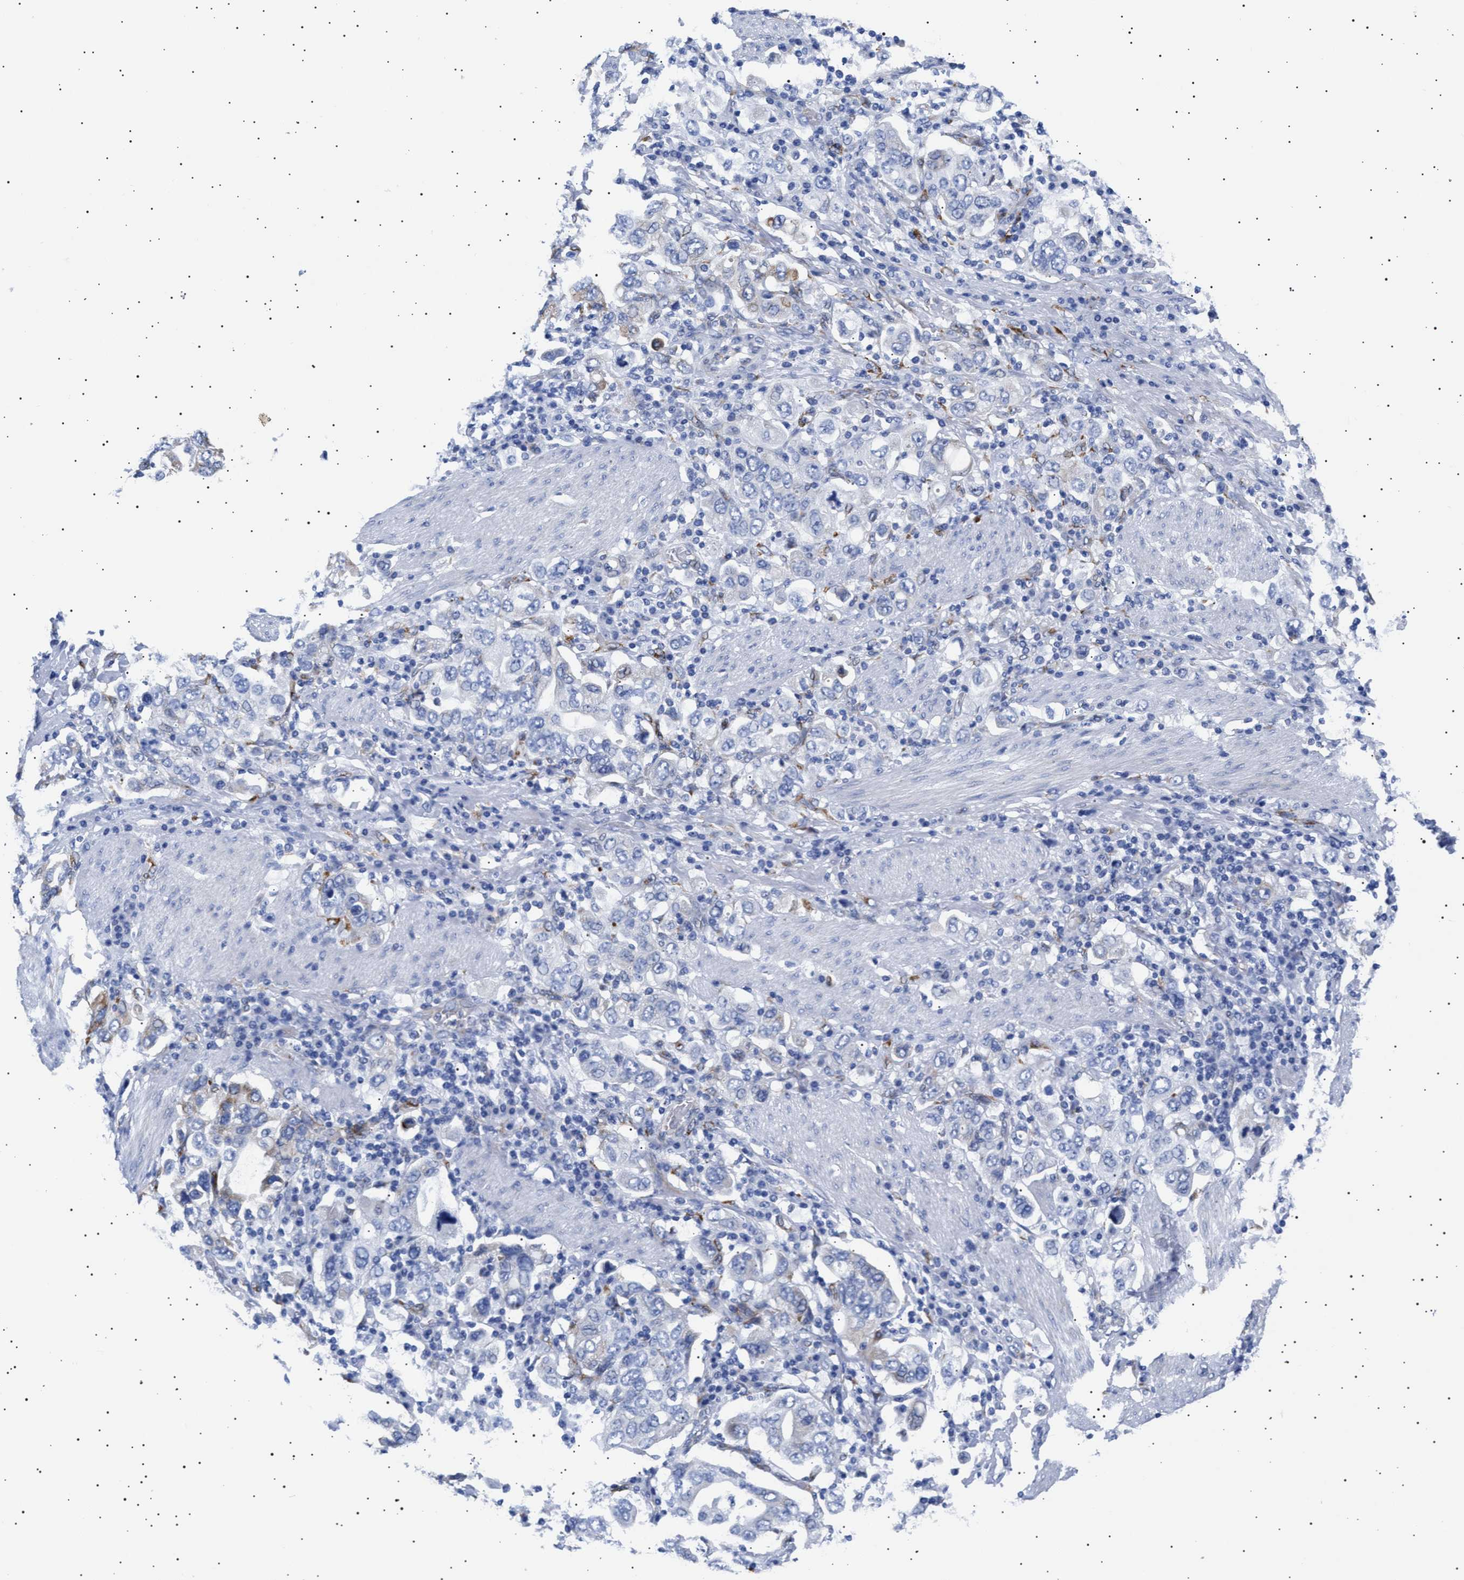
{"staining": {"intensity": "negative", "quantity": "none", "location": "none"}, "tissue": "stomach cancer", "cell_type": "Tumor cells", "image_type": "cancer", "snomed": [{"axis": "morphology", "description": "Adenocarcinoma, NOS"}, {"axis": "topography", "description": "Stomach, upper"}], "caption": "The photomicrograph displays no staining of tumor cells in adenocarcinoma (stomach).", "gene": "HEMGN", "patient": {"sex": "male", "age": 62}}